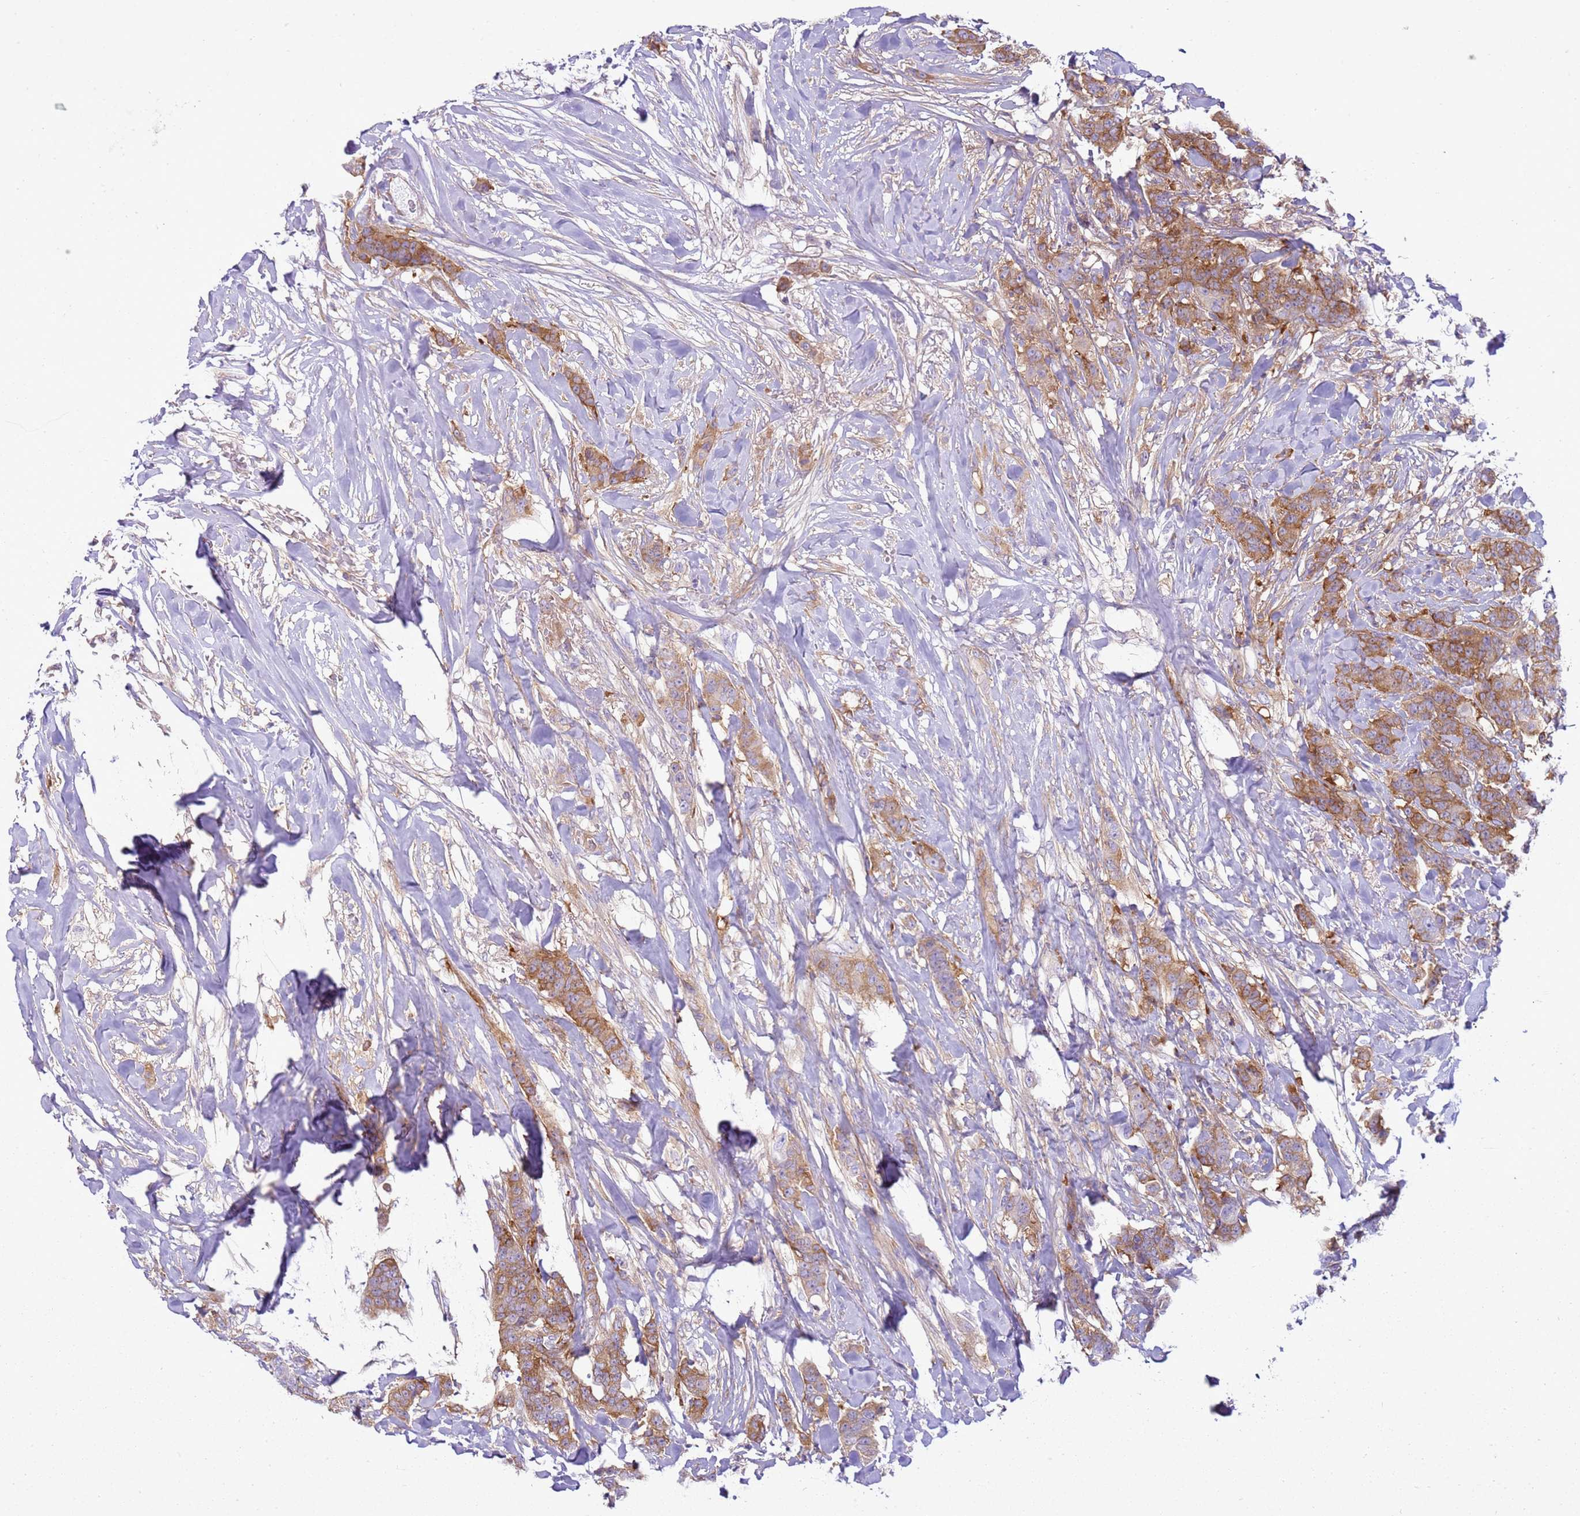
{"staining": {"intensity": "moderate", "quantity": ">75%", "location": "cytoplasmic/membranous"}, "tissue": "breast cancer", "cell_type": "Tumor cells", "image_type": "cancer", "snomed": [{"axis": "morphology", "description": "Duct carcinoma"}, {"axis": "topography", "description": "Breast"}], "caption": "A brown stain highlights moderate cytoplasmic/membranous positivity of a protein in breast cancer tumor cells. Immunohistochemistry stains the protein in brown and the nuclei are stained blue.", "gene": "SNX21", "patient": {"sex": "female", "age": 40}}